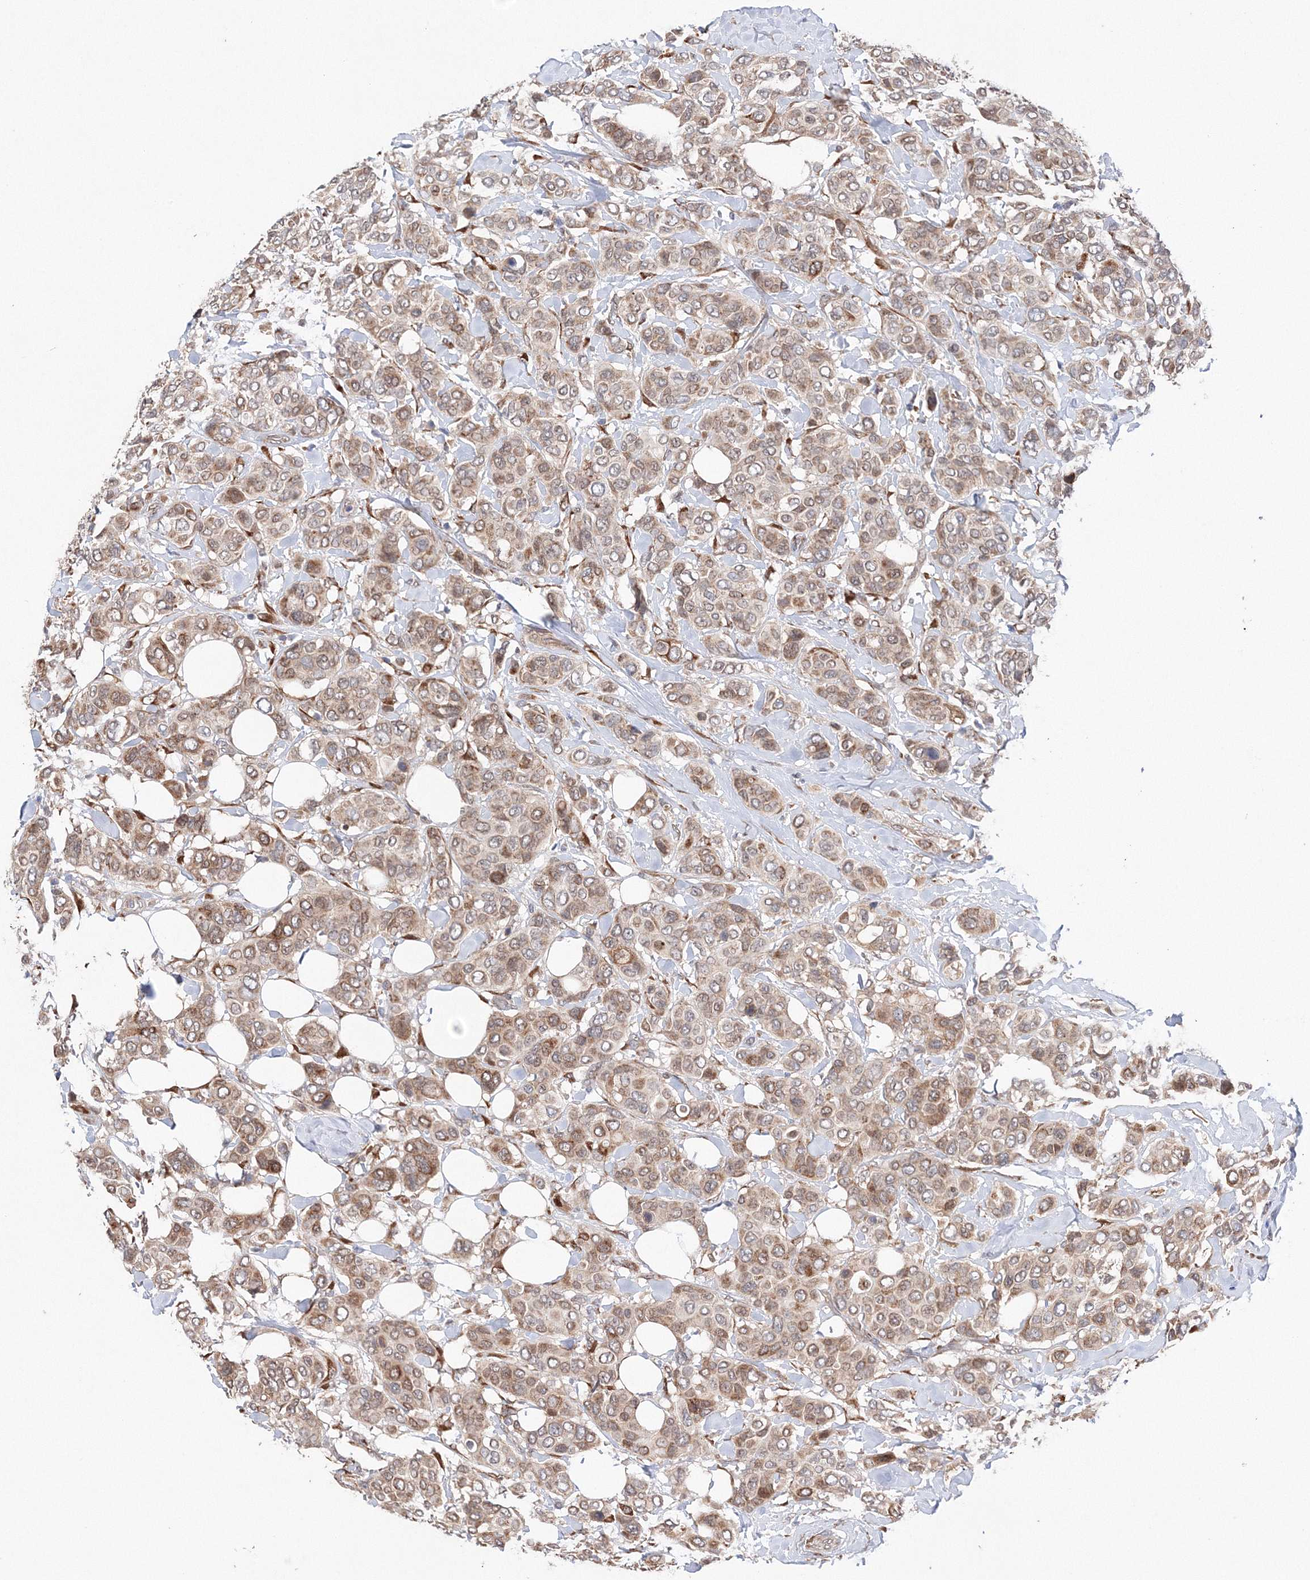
{"staining": {"intensity": "moderate", "quantity": "25%-75%", "location": "cytoplasmic/membranous"}, "tissue": "breast cancer", "cell_type": "Tumor cells", "image_type": "cancer", "snomed": [{"axis": "morphology", "description": "Lobular carcinoma"}, {"axis": "topography", "description": "Breast"}], "caption": "Immunohistochemistry (IHC) staining of breast cancer (lobular carcinoma), which displays medium levels of moderate cytoplasmic/membranous positivity in approximately 25%-75% of tumor cells indicating moderate cytoplasmic/membranous protein staining. The staining was performed using DAB (3,3'-diaminobenzidine) (brown) for protein detection and nuclei were counterstained in hematoxylin (blue).", "gene": "DIS3L2", "patient": {"sex": "female", "age": 51}}